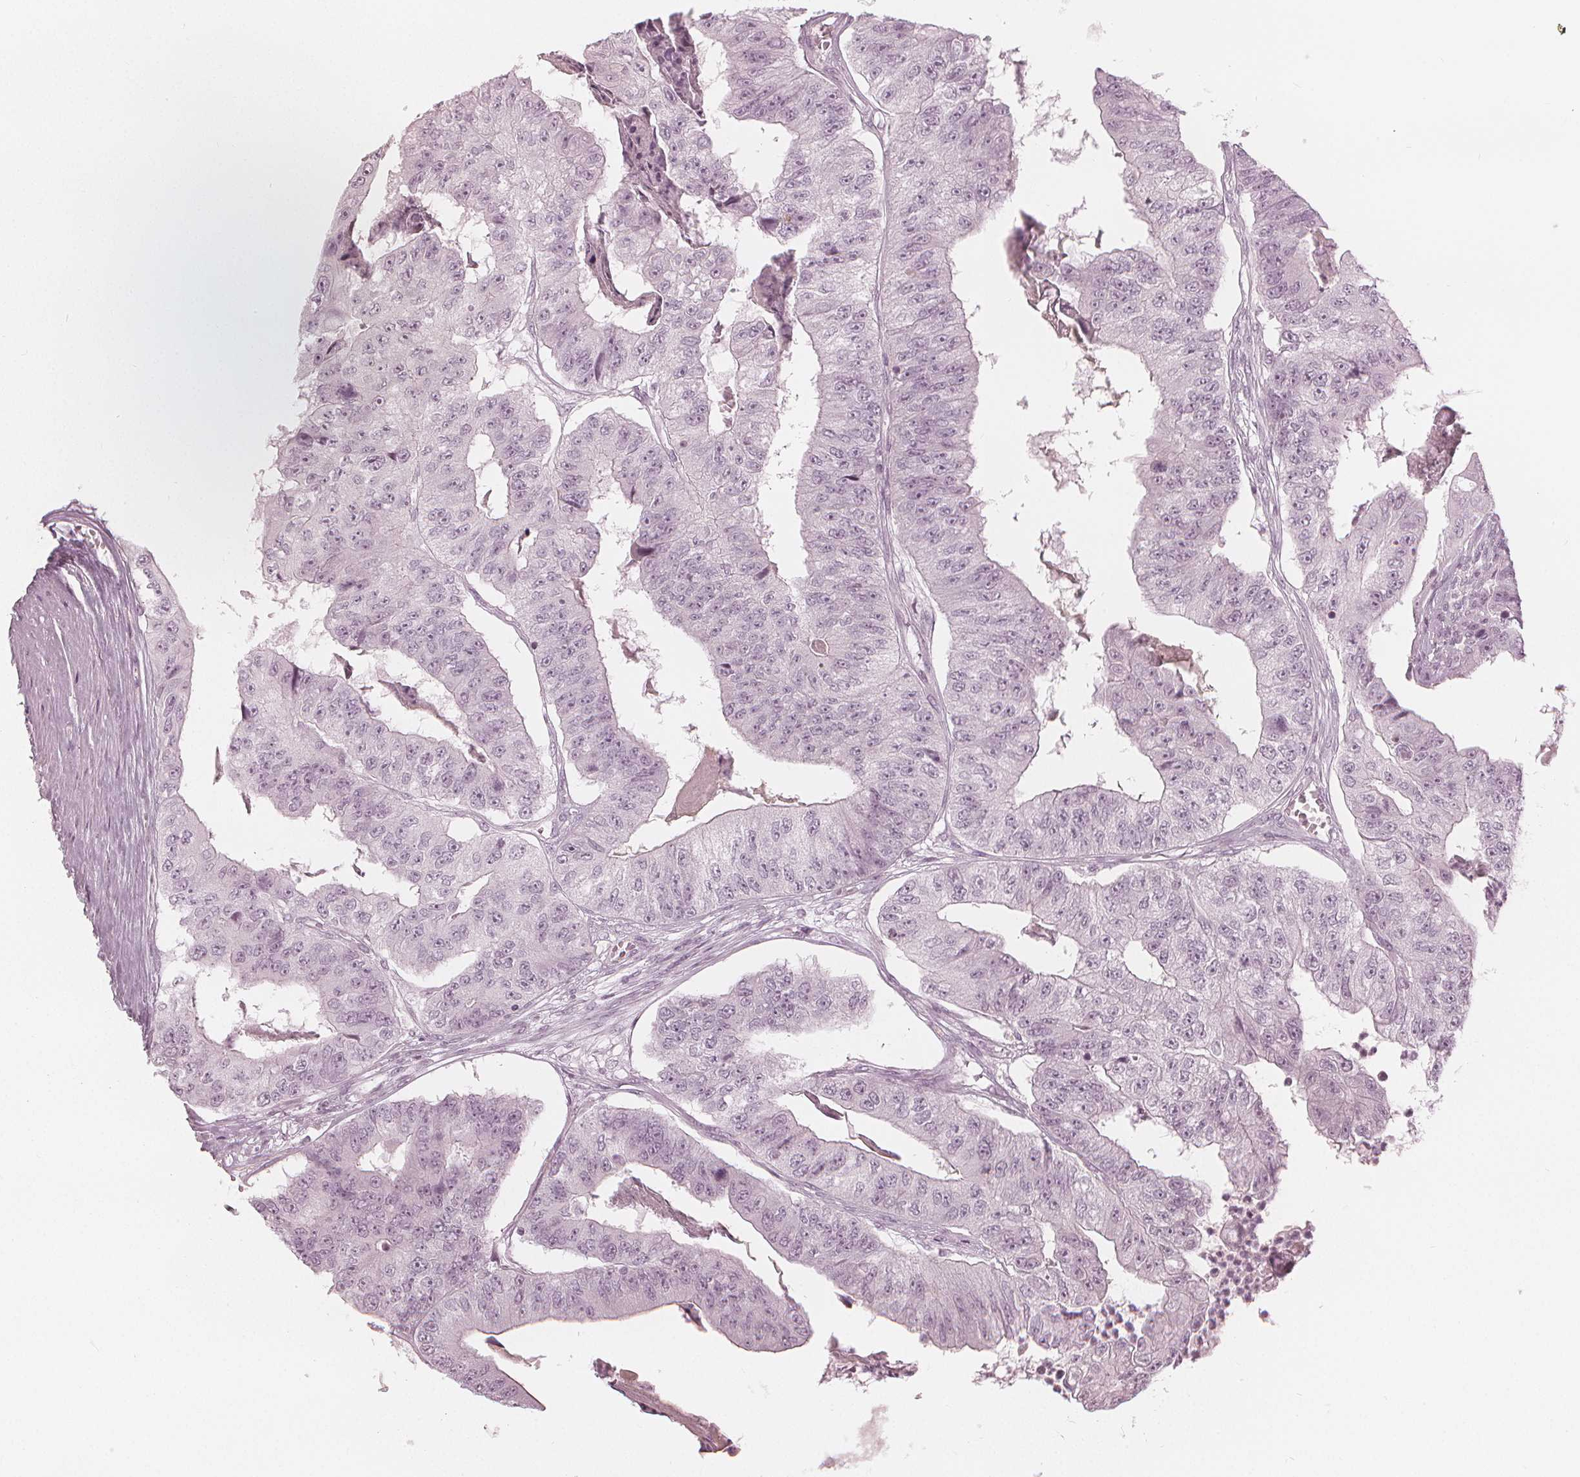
{"staining": {"intensity": "negative", "quantity": "none", "location": "none"}, "tissue": "colorectal cancer", "cell_type": "Tumor cells", "image_type": "cancer", "snomed": [{"axis": "morphology", "description": "Adenocarcinoma, NOS"}, {"axis": "topography", "description": "Colon"}], "caption": "A photomicrograph of human colorectal adenocarcinoma is negative for staining in tumor cells. The staining is performed using DAB (3,3'-diaminobenzidine) brown chromogen with nuclei counter-stained in using hematoxylin.", "gene": "PAEP", "patient": {"sex": "female", "age": 67}}